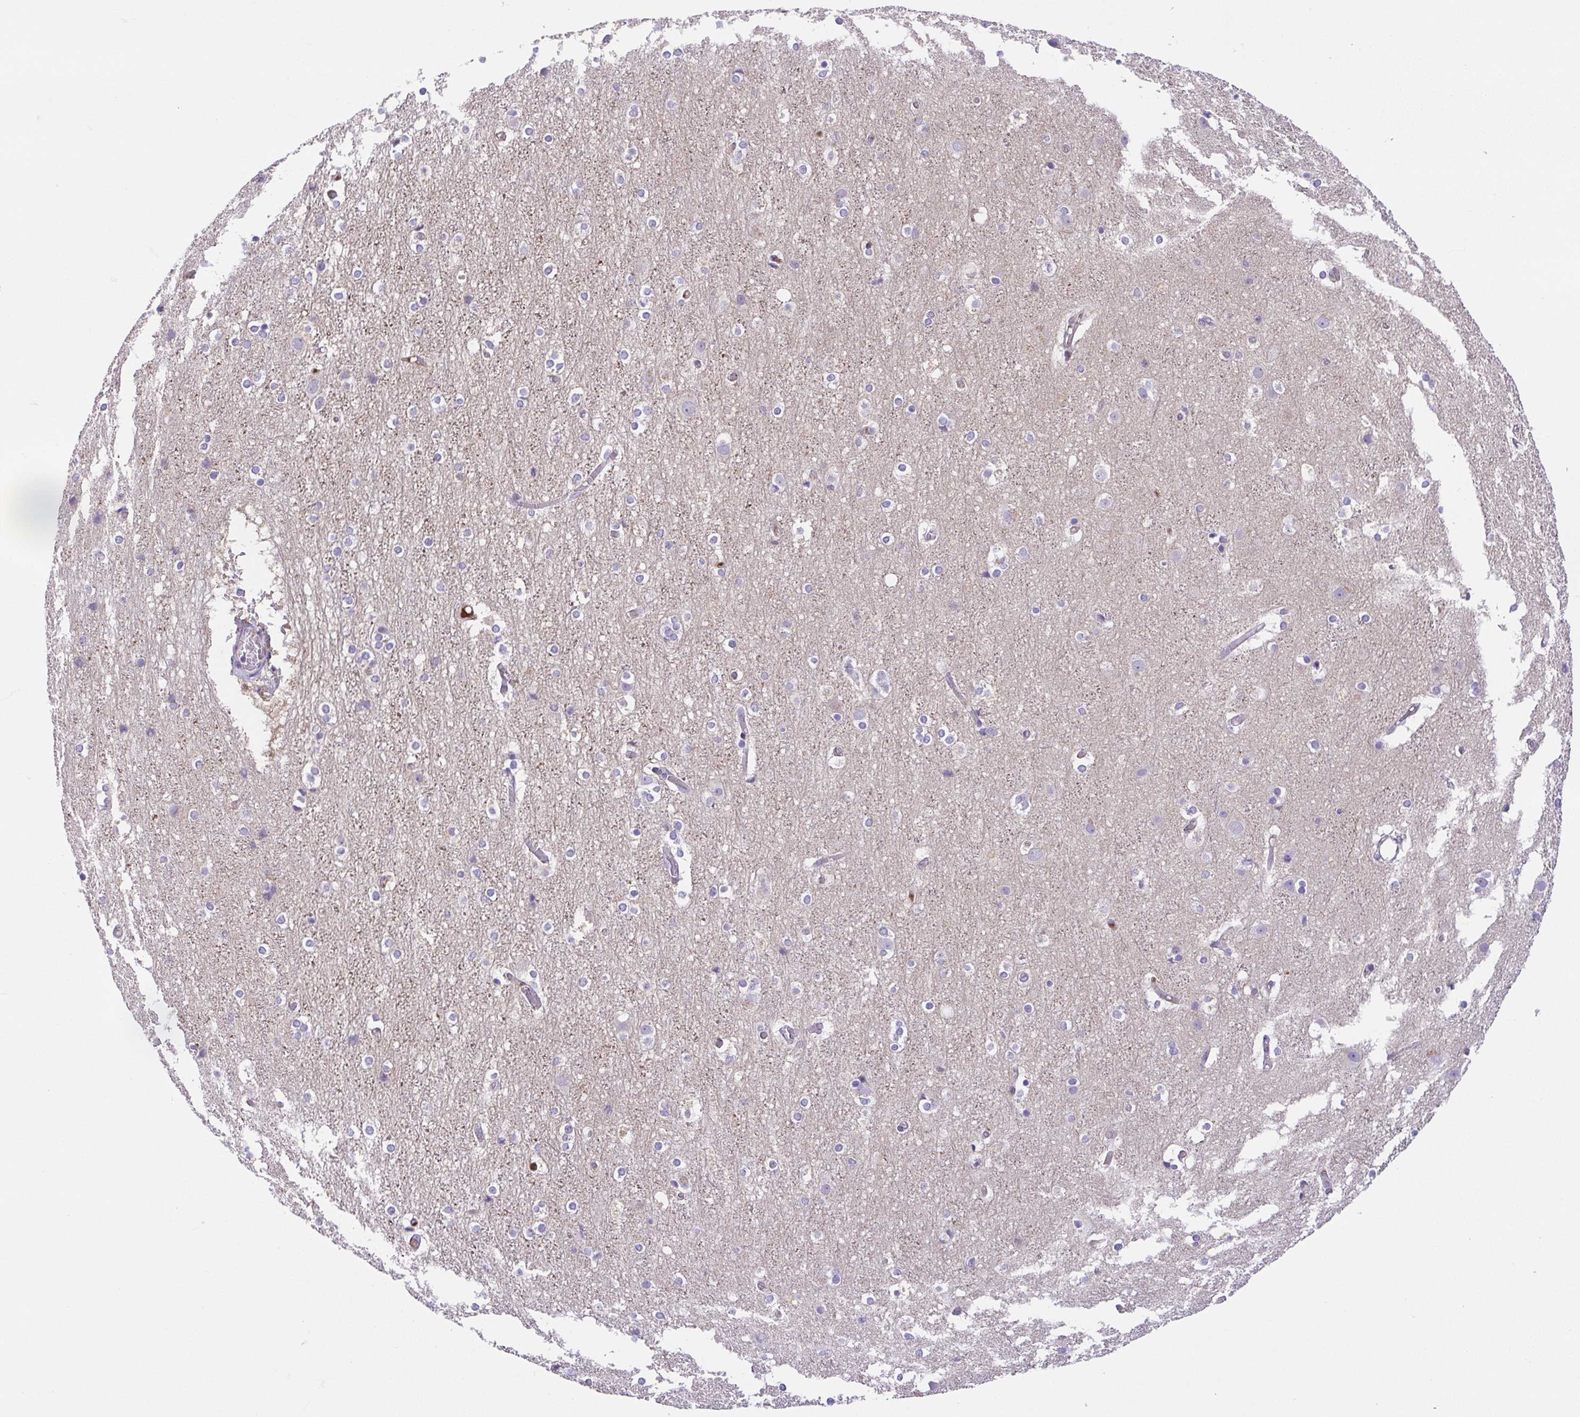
{"staining": {"intensity": "negative", "quantity": "none", "location": "none"}, "tissue": "cerebral cortex", "cell_type": "Endothelial cells", "image_type": "normal", "snomed": [{"axis": "morphology", "description": "Normal tissue, NOS"}, {"axis": "topography", "description": "Cerebral cortex"}], "caption": "Normal cerebral cortex was stained to show a protein in brown. There is no significant positivity in endothelial cells.", "gene": "SLC13A1", "patient": {"sex": "female", "age": 52}}